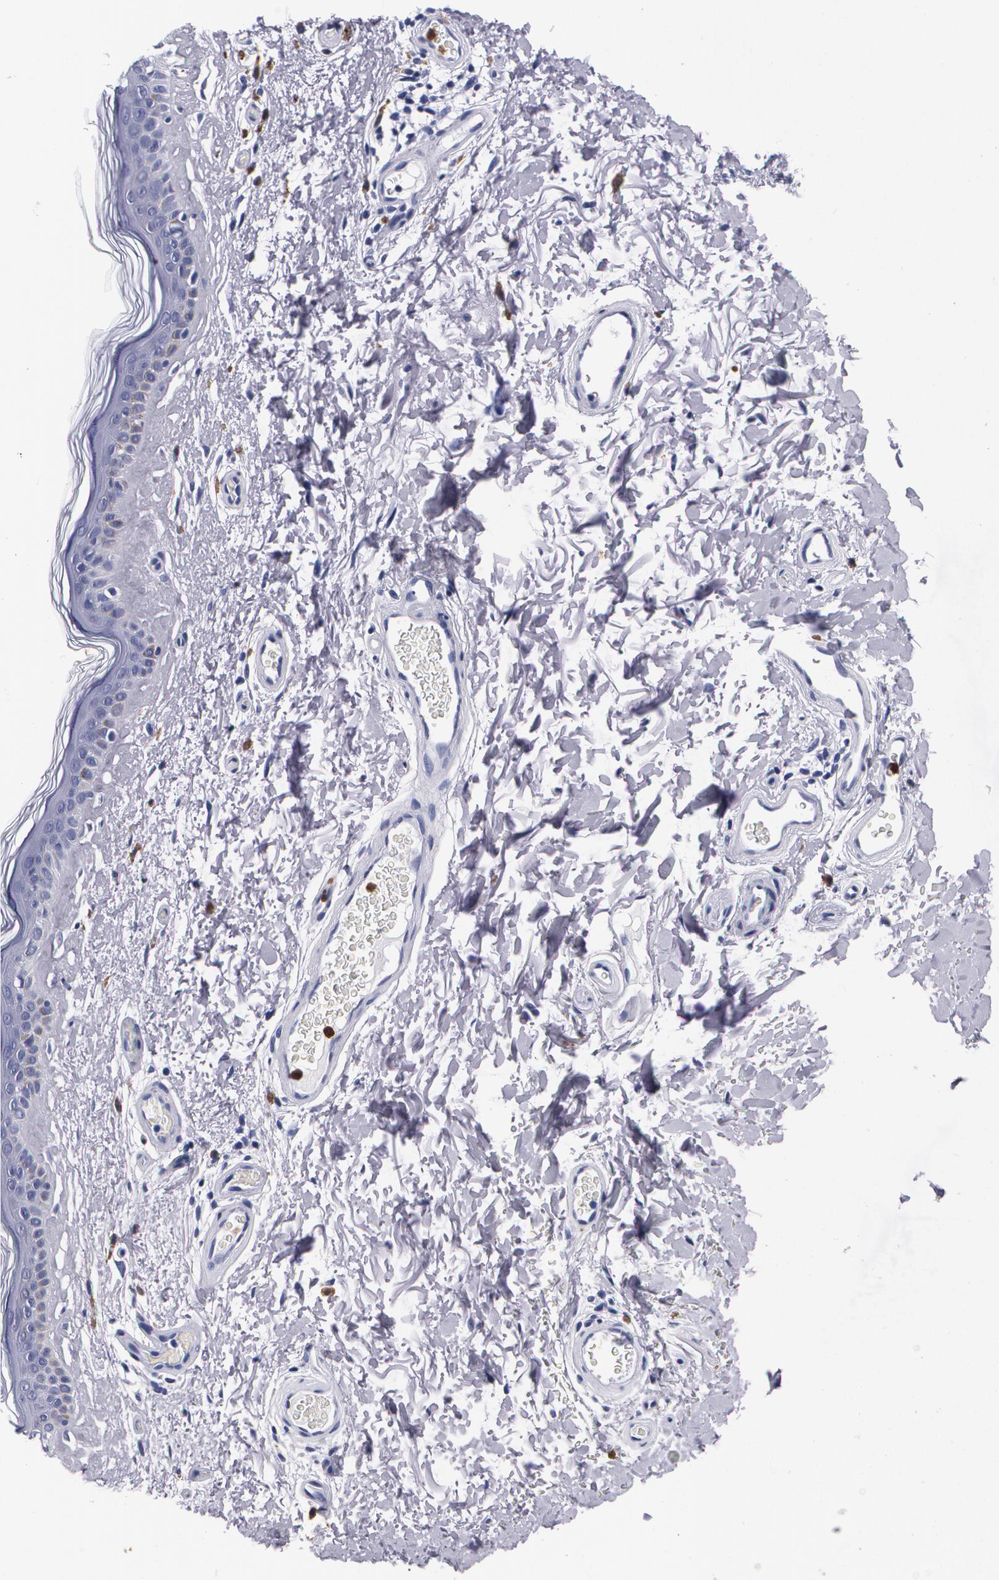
{"staining": {"intensity": "negative", "quantity": "none", "location": "none"}, "tissue": "skin", "cell_type": "Fibroblasts", "image_type": "normal", "snomed": [{"axis": "morphology", "description": "Normal tissue, NOS"}, {"axis": "topography", "description": "Skin"}], "caption": "A high-resolution histopathology image shows immunohistochemistry staining of benign skin, which demonstrates no significant staining in fibroblasts.", "gene": "S100A8", "patient": {"sex": "male", "age": 63}}